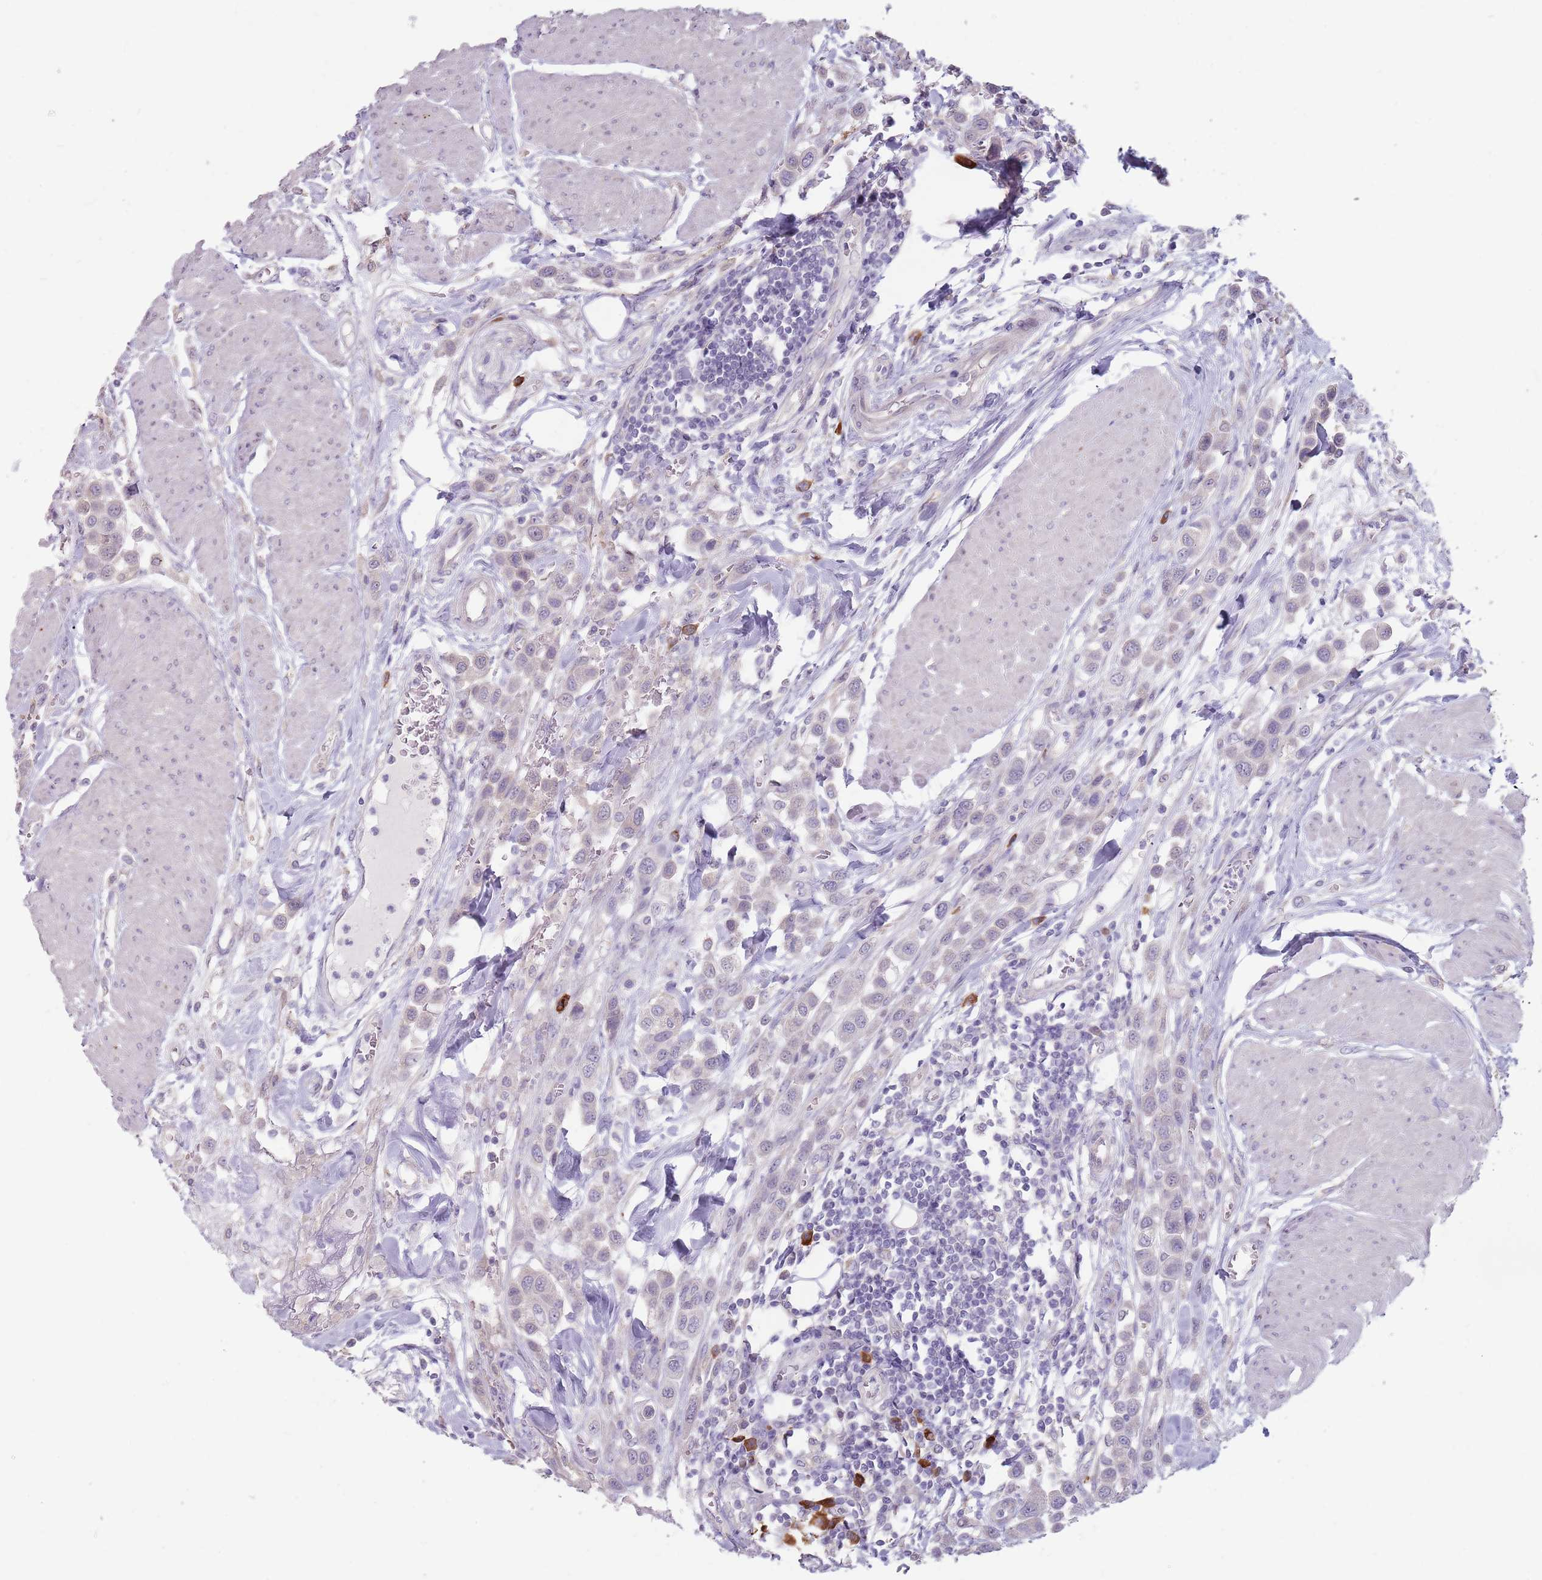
{"staining": {"intensity": "negative", "quantity": "none", "location": "none"}, "tissue": "urothelial cancer", "cell_type": "Tumor cells", "image_type": "cancer", "snomed": [{"axis": "morphology", "description": "Urothelial carcinoma, High grade"}, {"axis": "topography", "description": "Urinary bladder"}], "caption": "This is an immunohistochemistry micrograph of urothelial cancer. There is no staining in tumor cells.", "gene": "DXO", "patient": {"sex": "male", "age": 50}}